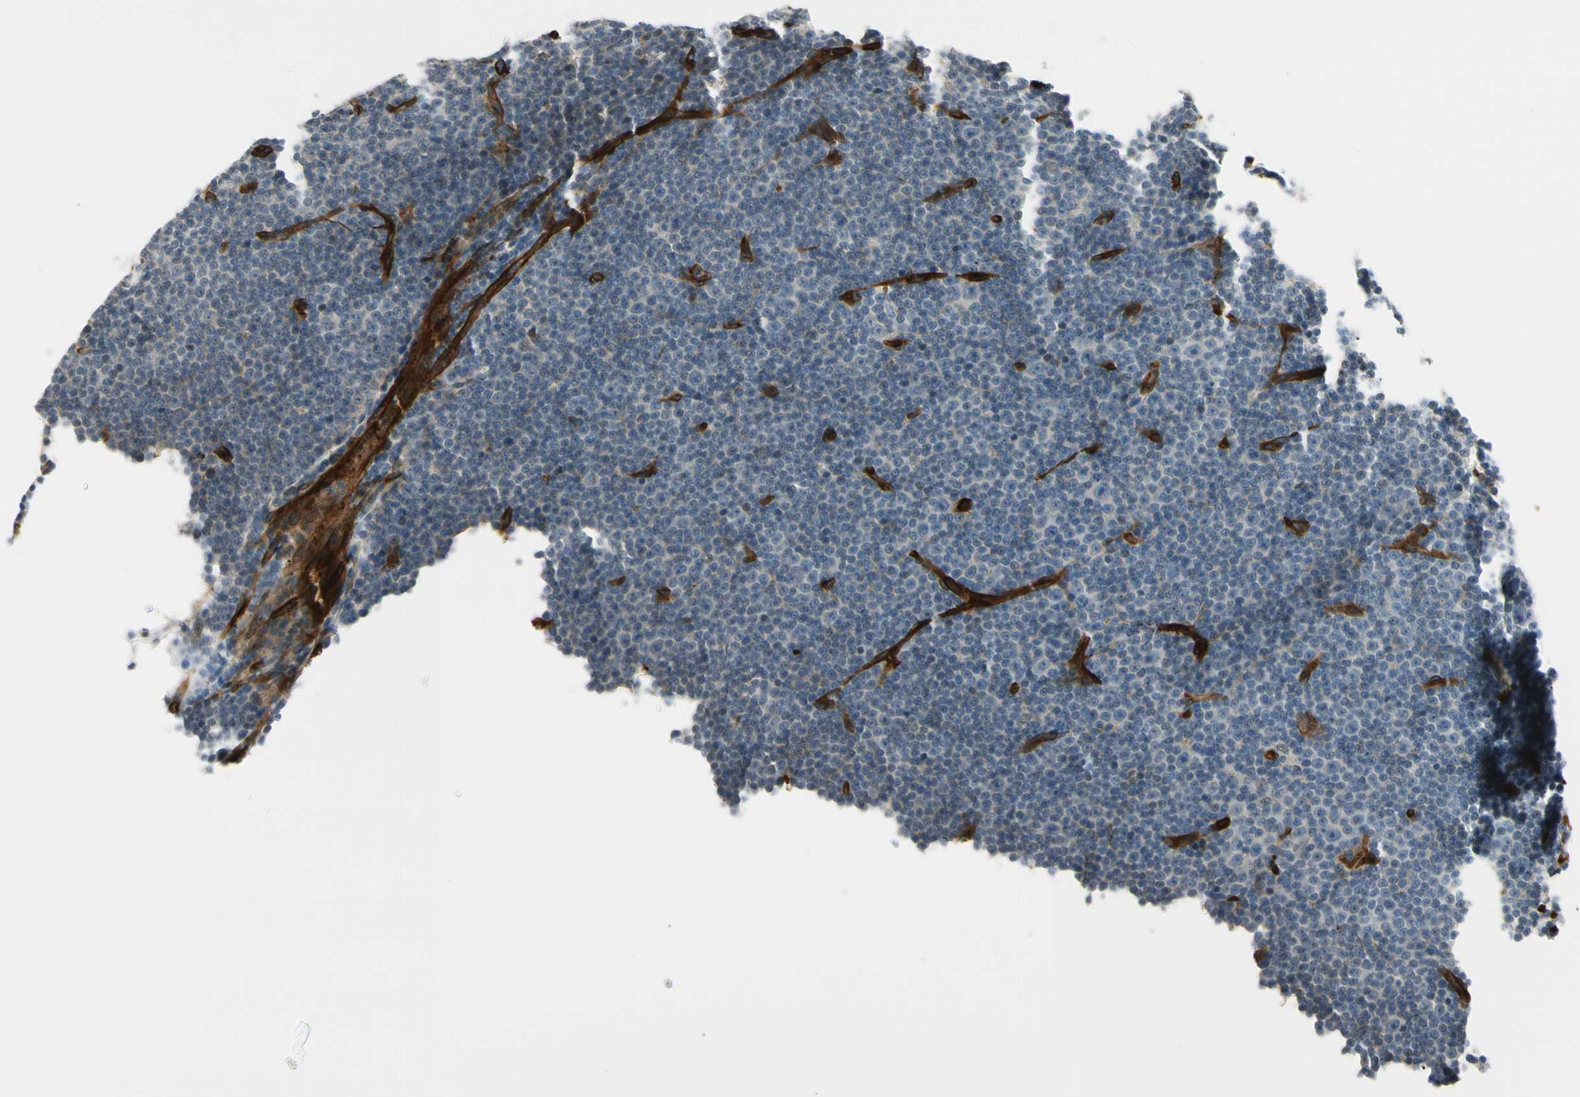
{"staining": {"intensity": "negative", "quantity": "none", "location": "none"}, "tissue": "lymphoma", "cell_type": "Tumor cells", "image_type": "cancer", "snomed": [{"axis": "morphology", "description": "Malignant lymphoma, non-Hodgkin's type, Low grade"}, {"axis": "topography", "description": "Lymph node"}], "caption": "A high-resolution image shows immunohistochemistry staining of lymphoma, which displays no significant expression in tumor cells. (DAB IHC visualized using brightfield microscopy, high magnification).", "gene": "MCAM", "patient": {"sex": "female", "age": 67}}